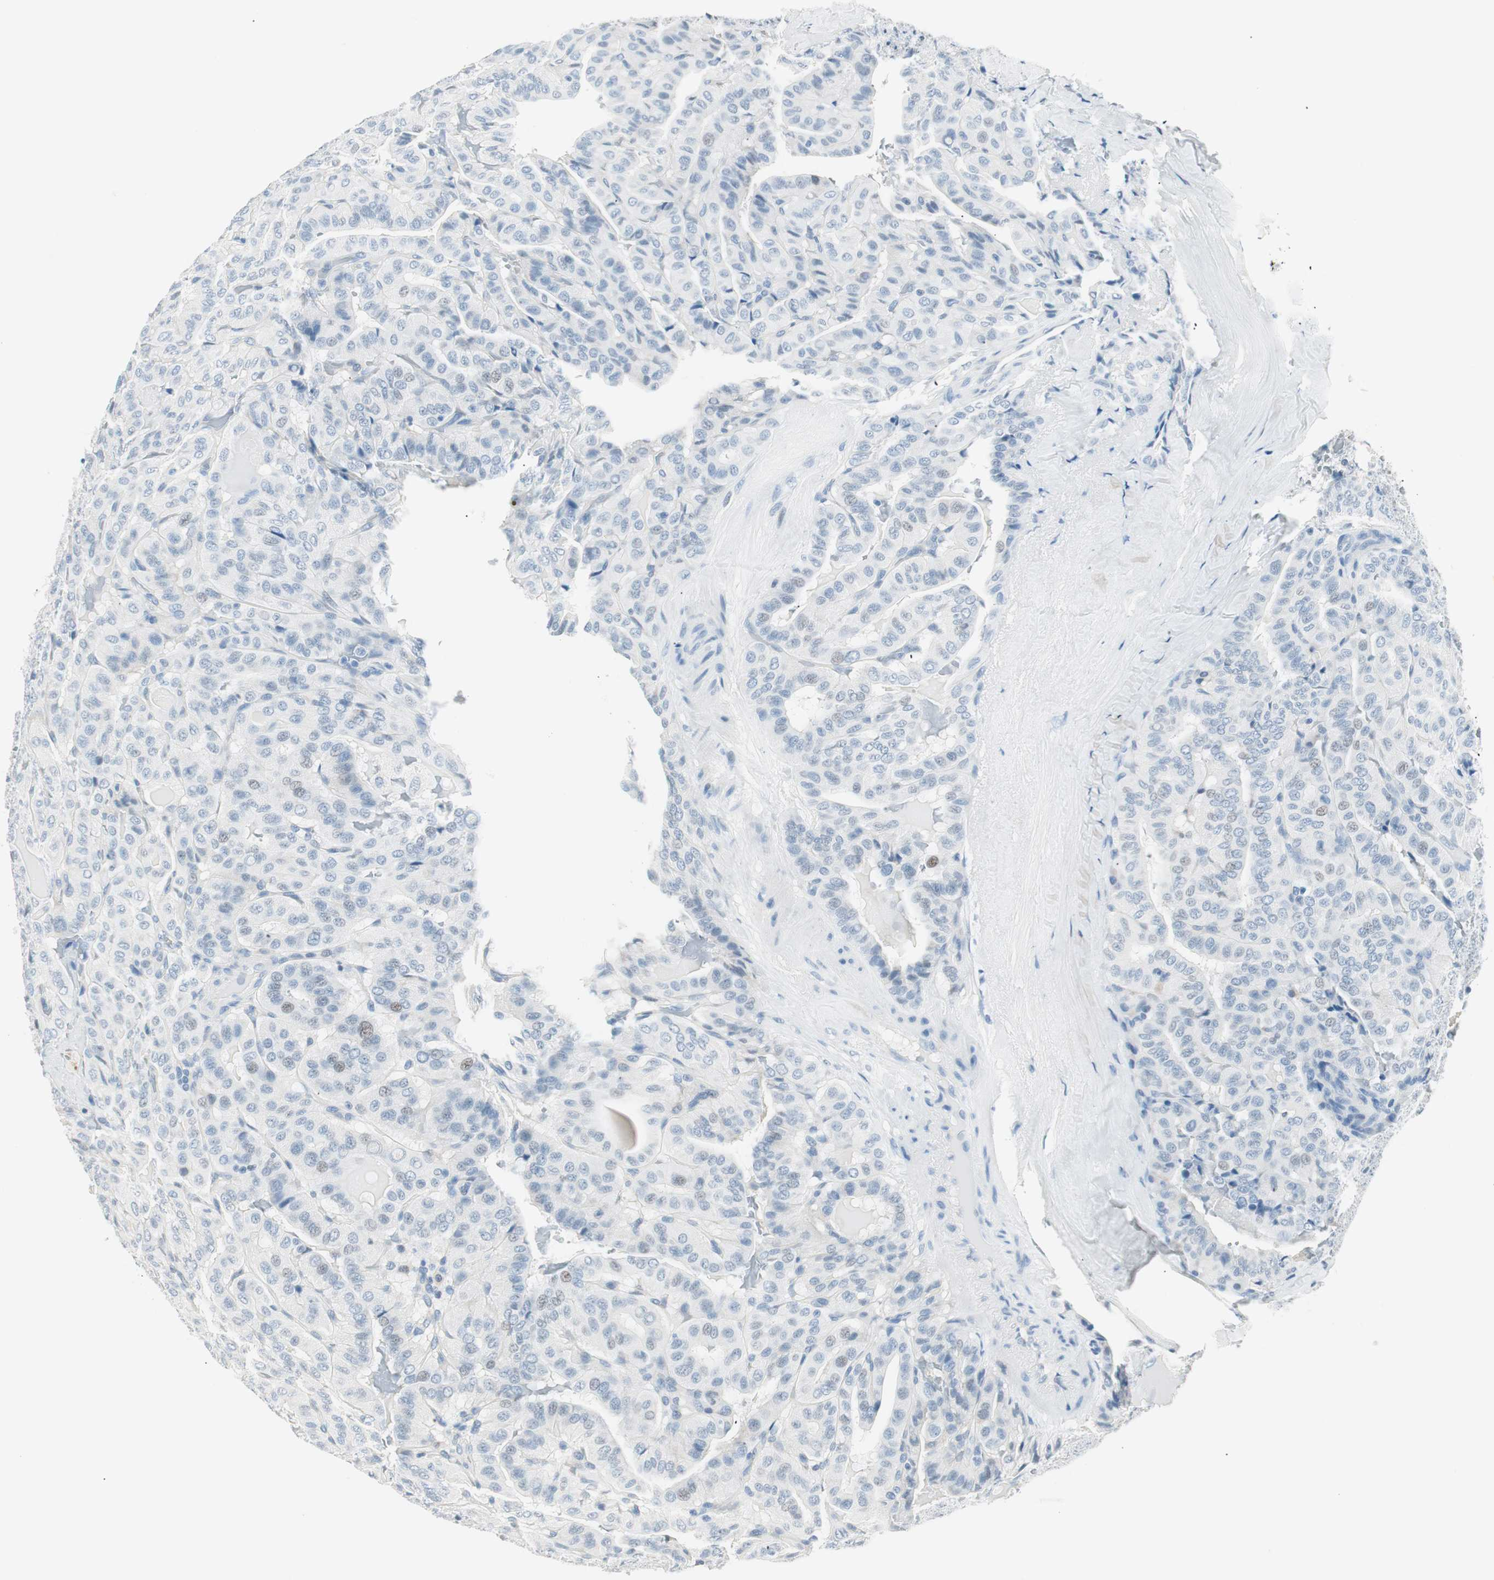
{"staining": {"intensity": "negative", "quantity": "none", "location": "none"}, "tissue": "thyroid cancer", "cell_type": "Tumor cells", "image_type": "cancer", "snomed": [{"axis": "morphology", "description": "Papillary adenocarcinoma, NOS"}, {"axis": "topography", "description": "Thyroid gland"}], "caption": "This is an immunohistochemistry (IHC) image of papillary adenocarcinoma (thyroid). There is no expression in tumor cells.", "gene": "HOXB13", "patient": {"sex": "male", "age": 77}}